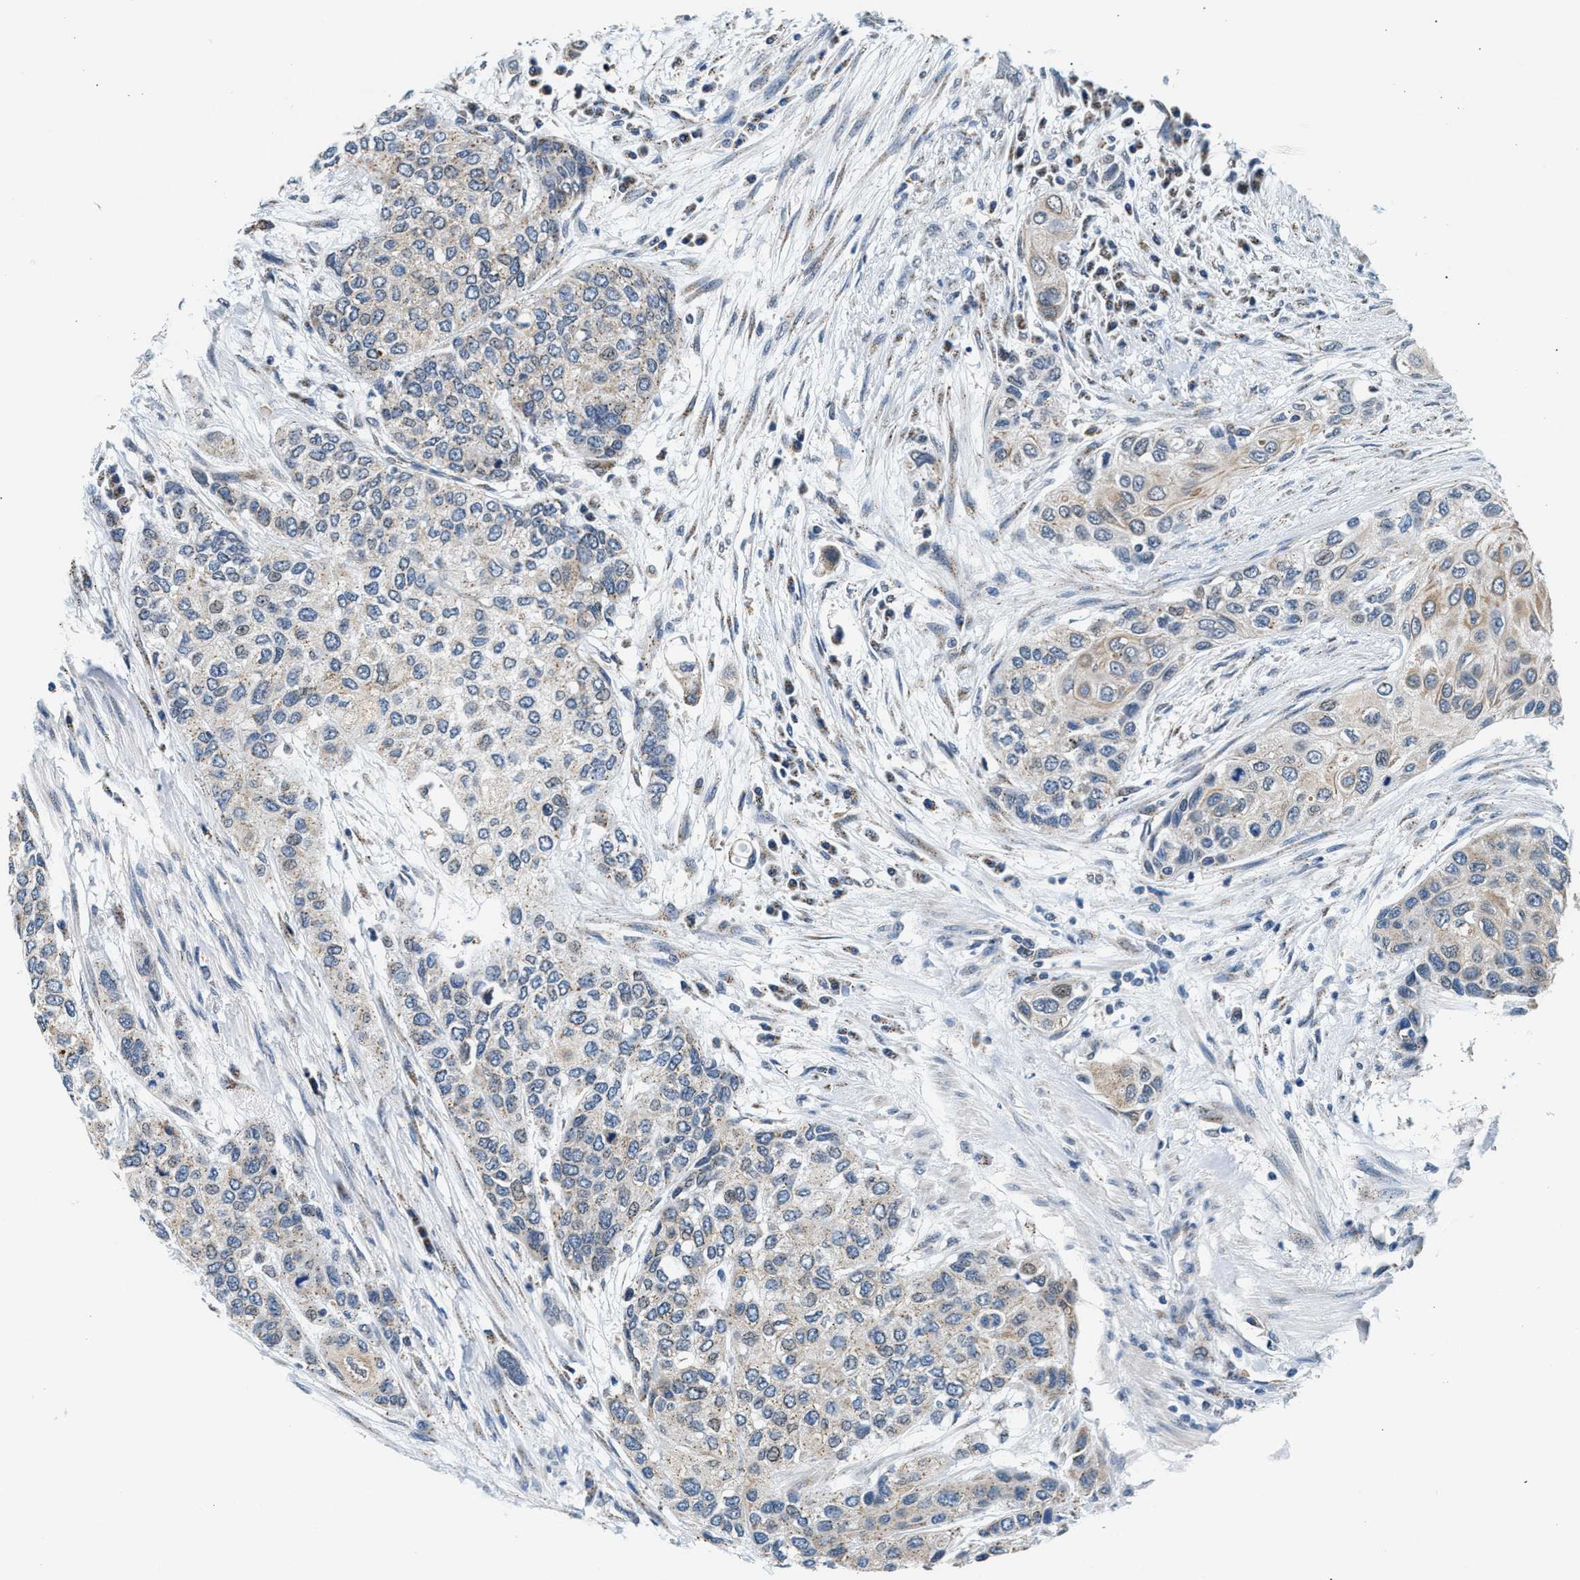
{"staining": {"intensity": "weak", "quantity": "<25%", "location": "cytoplasmic/membranous"}, "tissue": "urothelial cancer", "cell_type": "Tumor cells", "image_type": "cancer", "snomed": [{"axis": "morphology", "description": "Urothelial carcinoma, High grade"}, {"axis": "topography", "description": "Urinary bladder"}], "caption": "Photomicrograph shows no protein expression in tumor cells of high-grade urothelial carcinoma tissue.", "gene": "KCNMB2", "patient": {"sex": "female", "age": 56}}